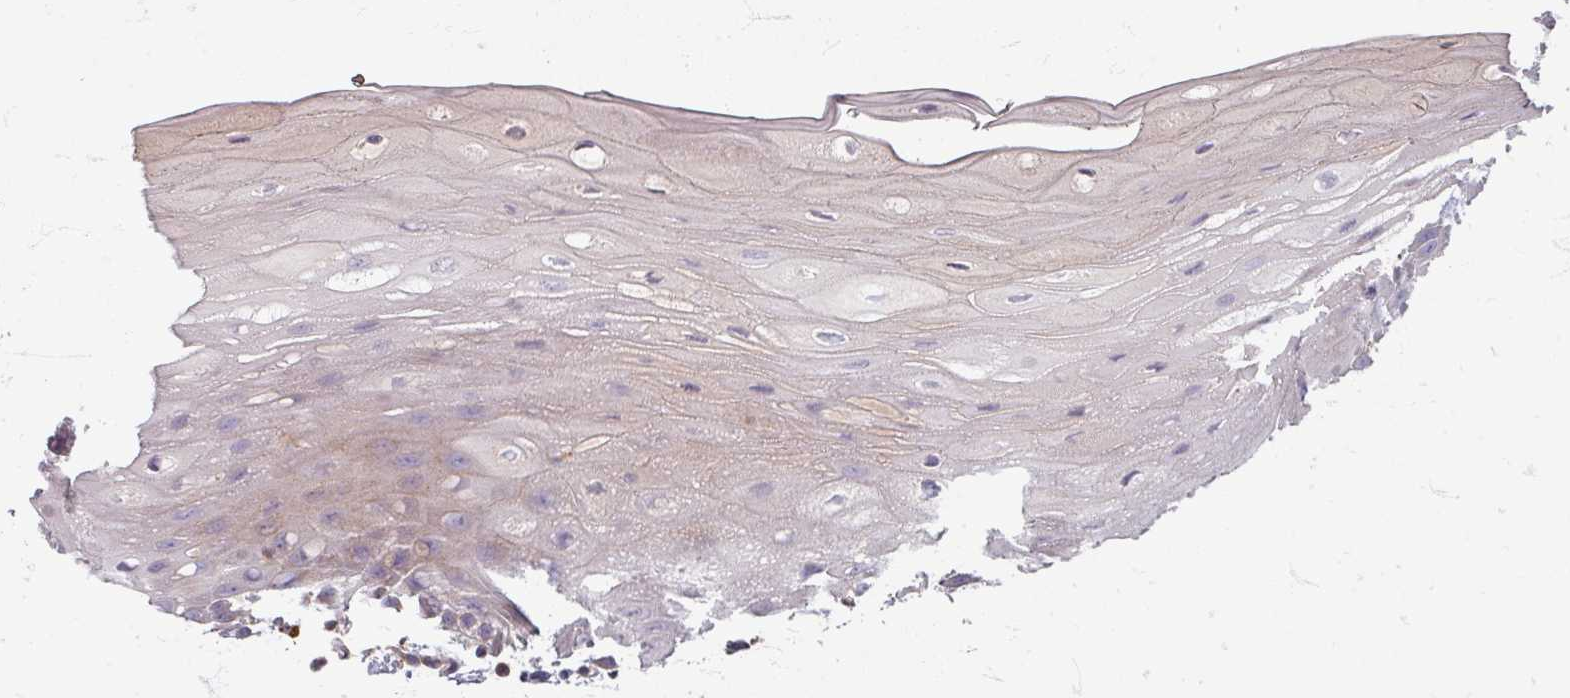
{"staining": {"intensity": "weak", "quantity": "<25%", "location": "cytoplasmic/membranous"}, "tissue": "oral mucosa", "cell_type": "Squamous epithelial cells", "image_type": "normal", "snomed": [{"axis": "morphology", "description": "Normal tissue, NOS"}, {"axis": "topography", "description": "Oral tissue"}, {"axis": "topography", "description": "Tounge, NOS"}], "caption": "An IHC histopathology image of benign oral mucosa is shown. There is no staining in squamous epithelial cells of oral mucosa. (Stains: DAB (3,3'-diaminobenzidine) immunohistochemistry (IHC) with hematoxylin counter stain, Microscopy: brightfield microscopy at high magnification).", "gene": "GABARAPL1", "patient": {"sex": "female", "age": 59}}